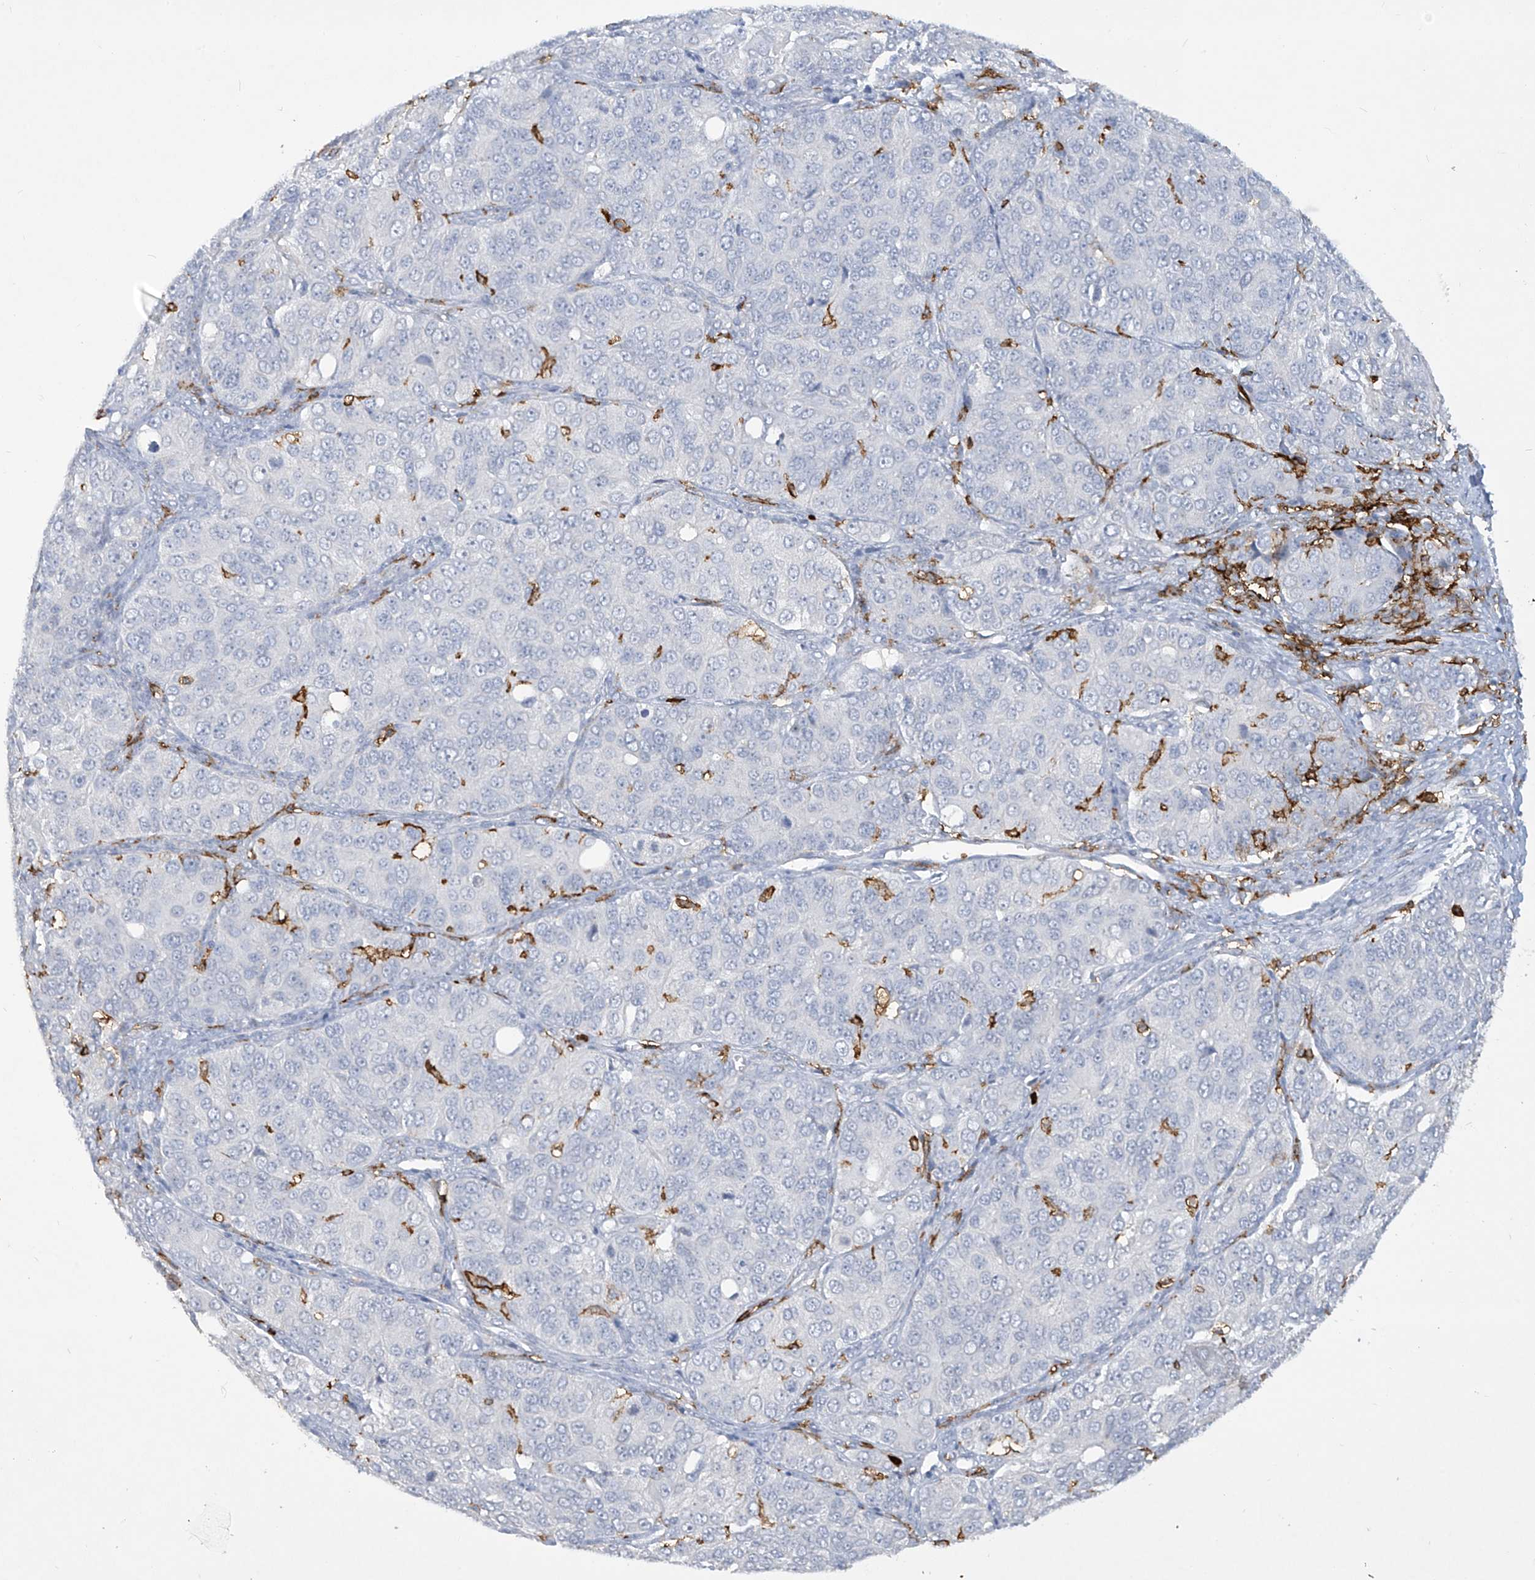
{"staining": {"intensity": "negative", "quantity": "none", "location": "none"}, "tissue": "ovarian cancer", "cell_type": "Tumor cells", "image_type": "cancer", "snomed": [{"axis": "morphology", "description": "Carcinoma, endometroid"}, {"axis": "topography", "description": "Ovary"}], "caption": "This histopathology image is of endometroid carcinoma (ovarian) stained with immunohistochemistry (IHC) to label a protein in brown with the nuclei are counter-stained blue. There is no staining in tumor cells. Nuclei are stained in blue.", "gene": "FCGR3A", "patient": {"sex": "female", "age": 51}}